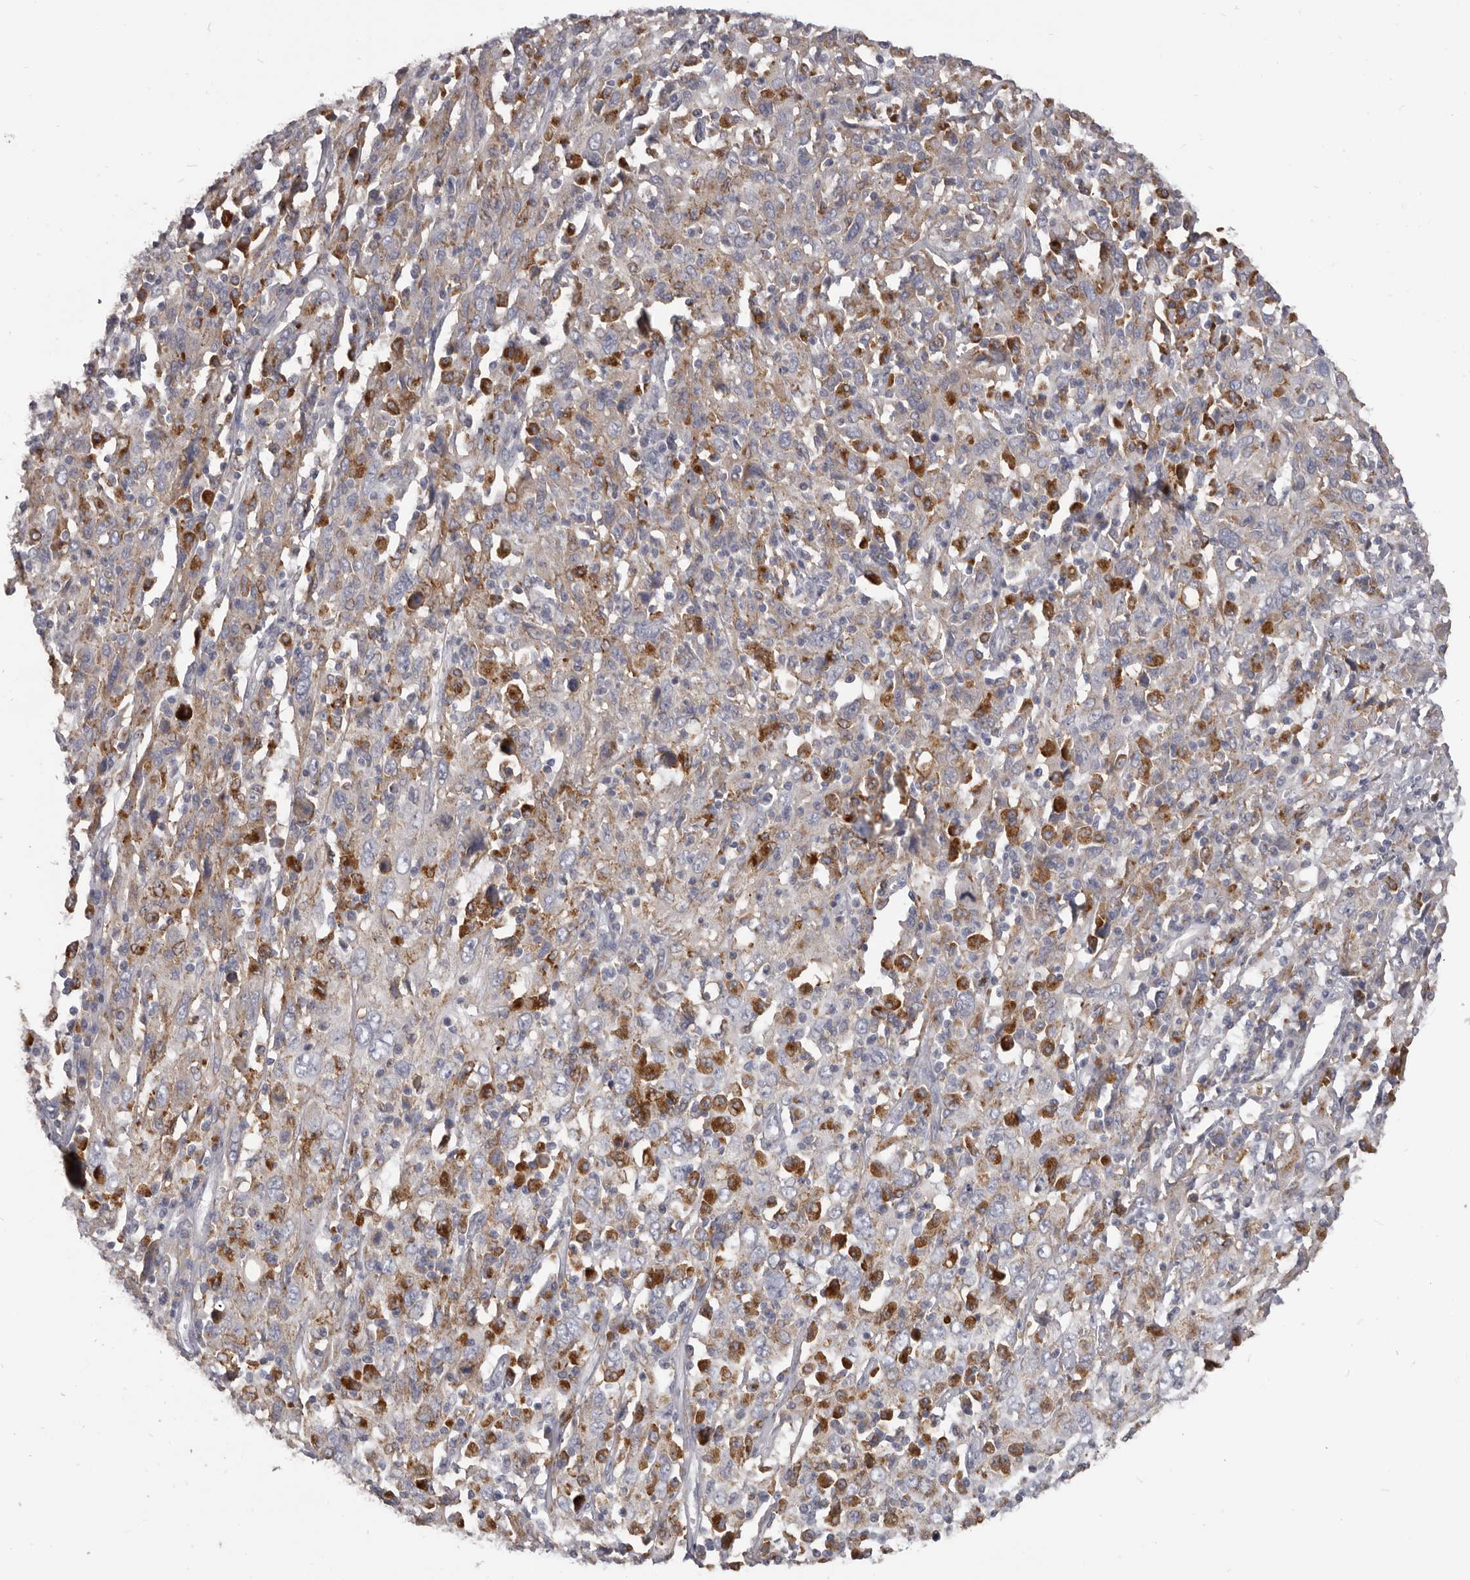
{"staining": {"intensity": "weak", "quantity": "<25%", "location": "cytoplasmic/membranous"}, "tissue": "cervical cancer", "cell_type": "Tumor cells", "image_type": "cancer", "snomed": [{"axis": "morphology", "description": "Squamous cell carcinoma, NOS"}, {"axis": "topography", "description": "Cervix"}], "caption": "Immunohistochemistry (IHC) micrograph of neoplastic tissue: human cervical cancer (squamous cell carcinoma) stained with DAB (3,3'-diaminobenzidine) displays no significant protein positivity in tumor cells.", "gene": "PI4K2A", "patient": {"sex": "female", "age": 46}}